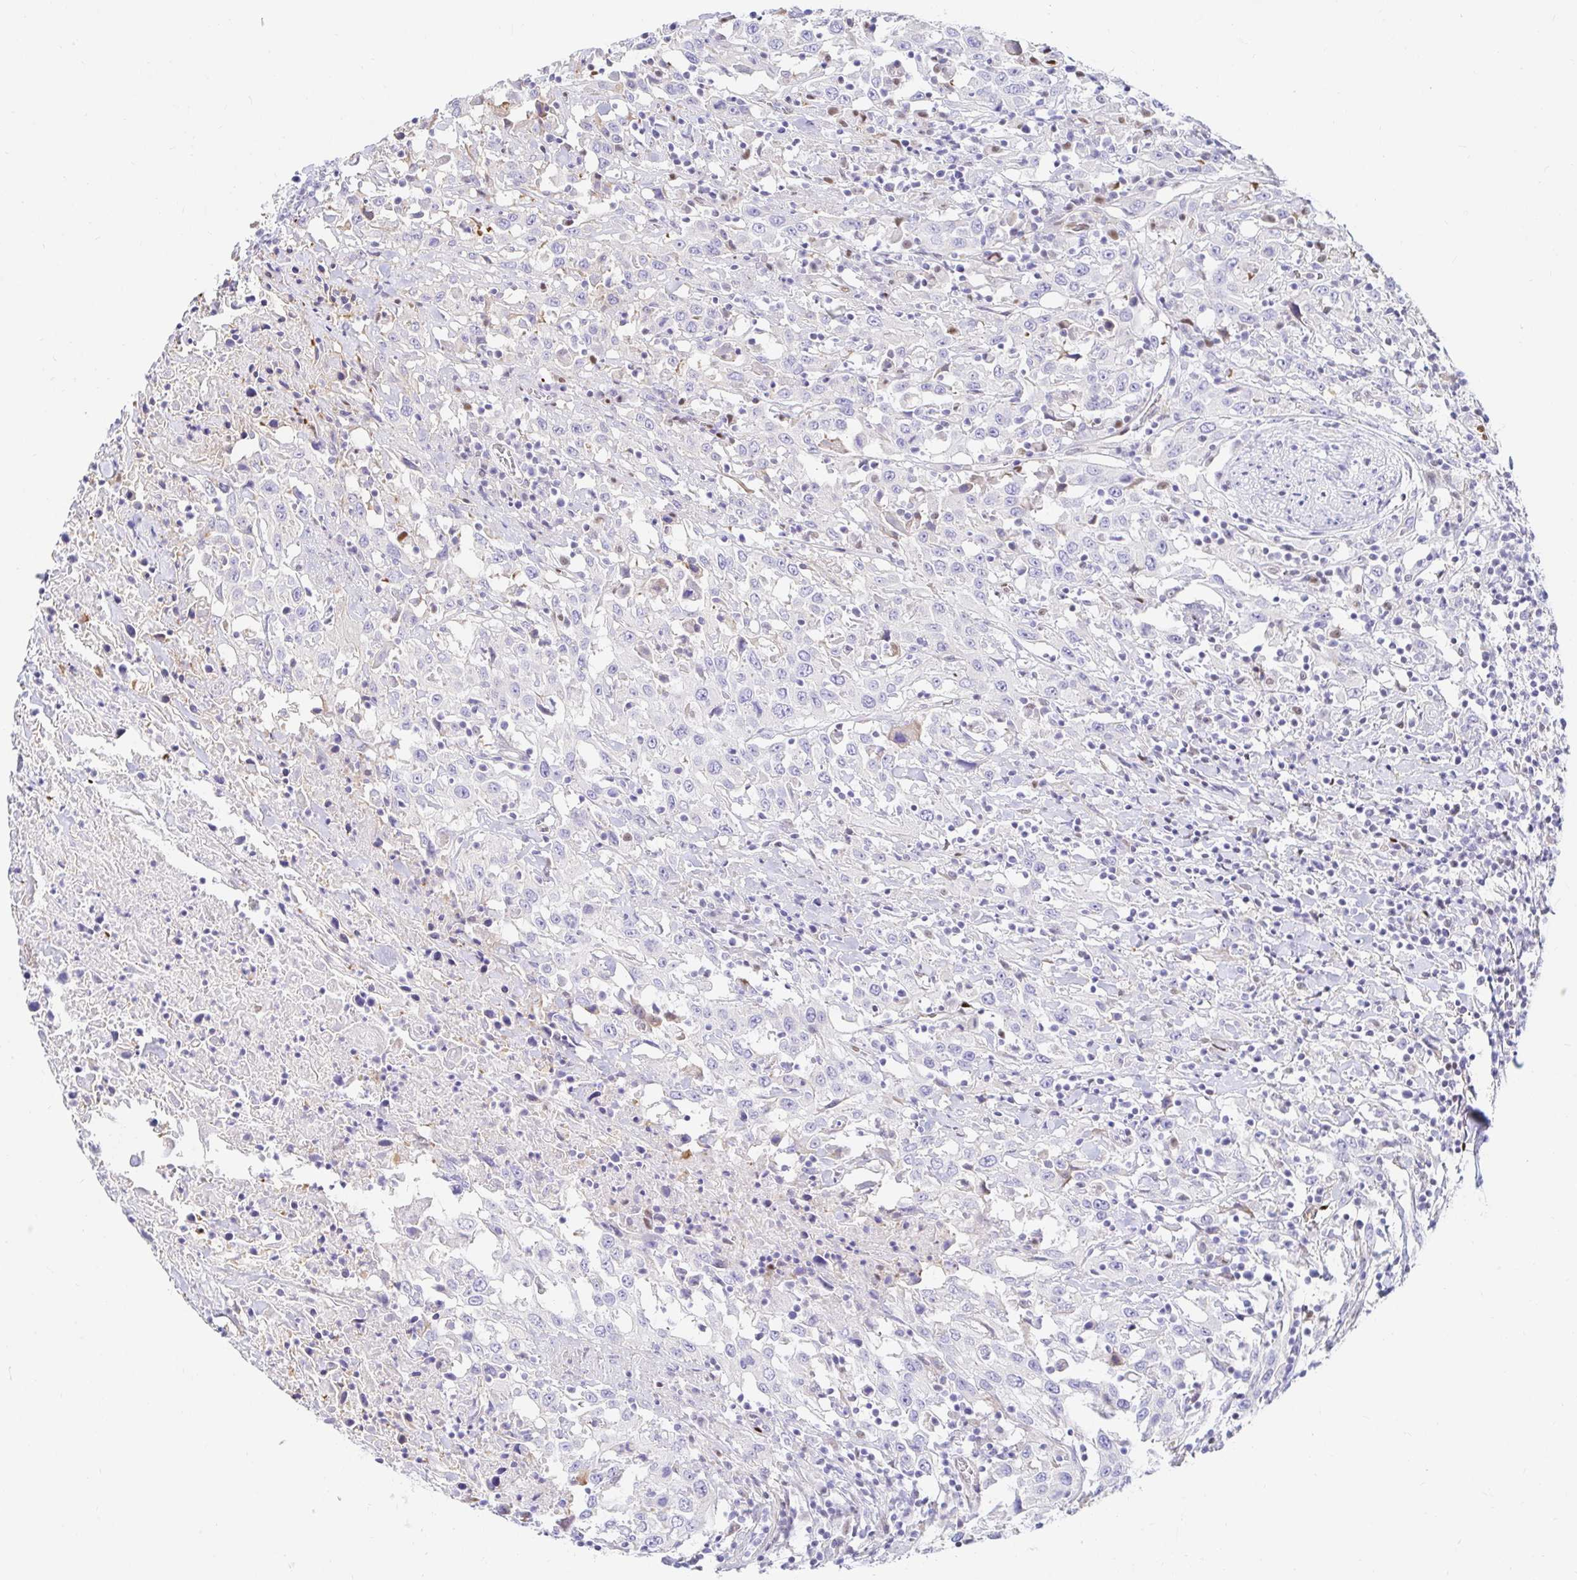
{"staining": {"intensity": "negative", "quantity": "none", "location": "none"}, "tissue": "urothelial cancer", "cell_type": "Tumor cells", "image_type": "cancer", "snomed": [{"axis": "morphology", "description": "Urothelial carcinoma, High grade"}, {"axis": "topography", "description": "Urinary bladder"}], "caption": "This photomicrograph is of urothelial carcinoma (high-grade) stained with immunohistochemistry (IHC) to label a protein in brown with the nuclei are counter-stained blue. There is no staining in tumor cells. (IHC, brightfield microscopy, high magnification).", "gene": "HINFP", "patient": {"sex": "male", "age": 61}}